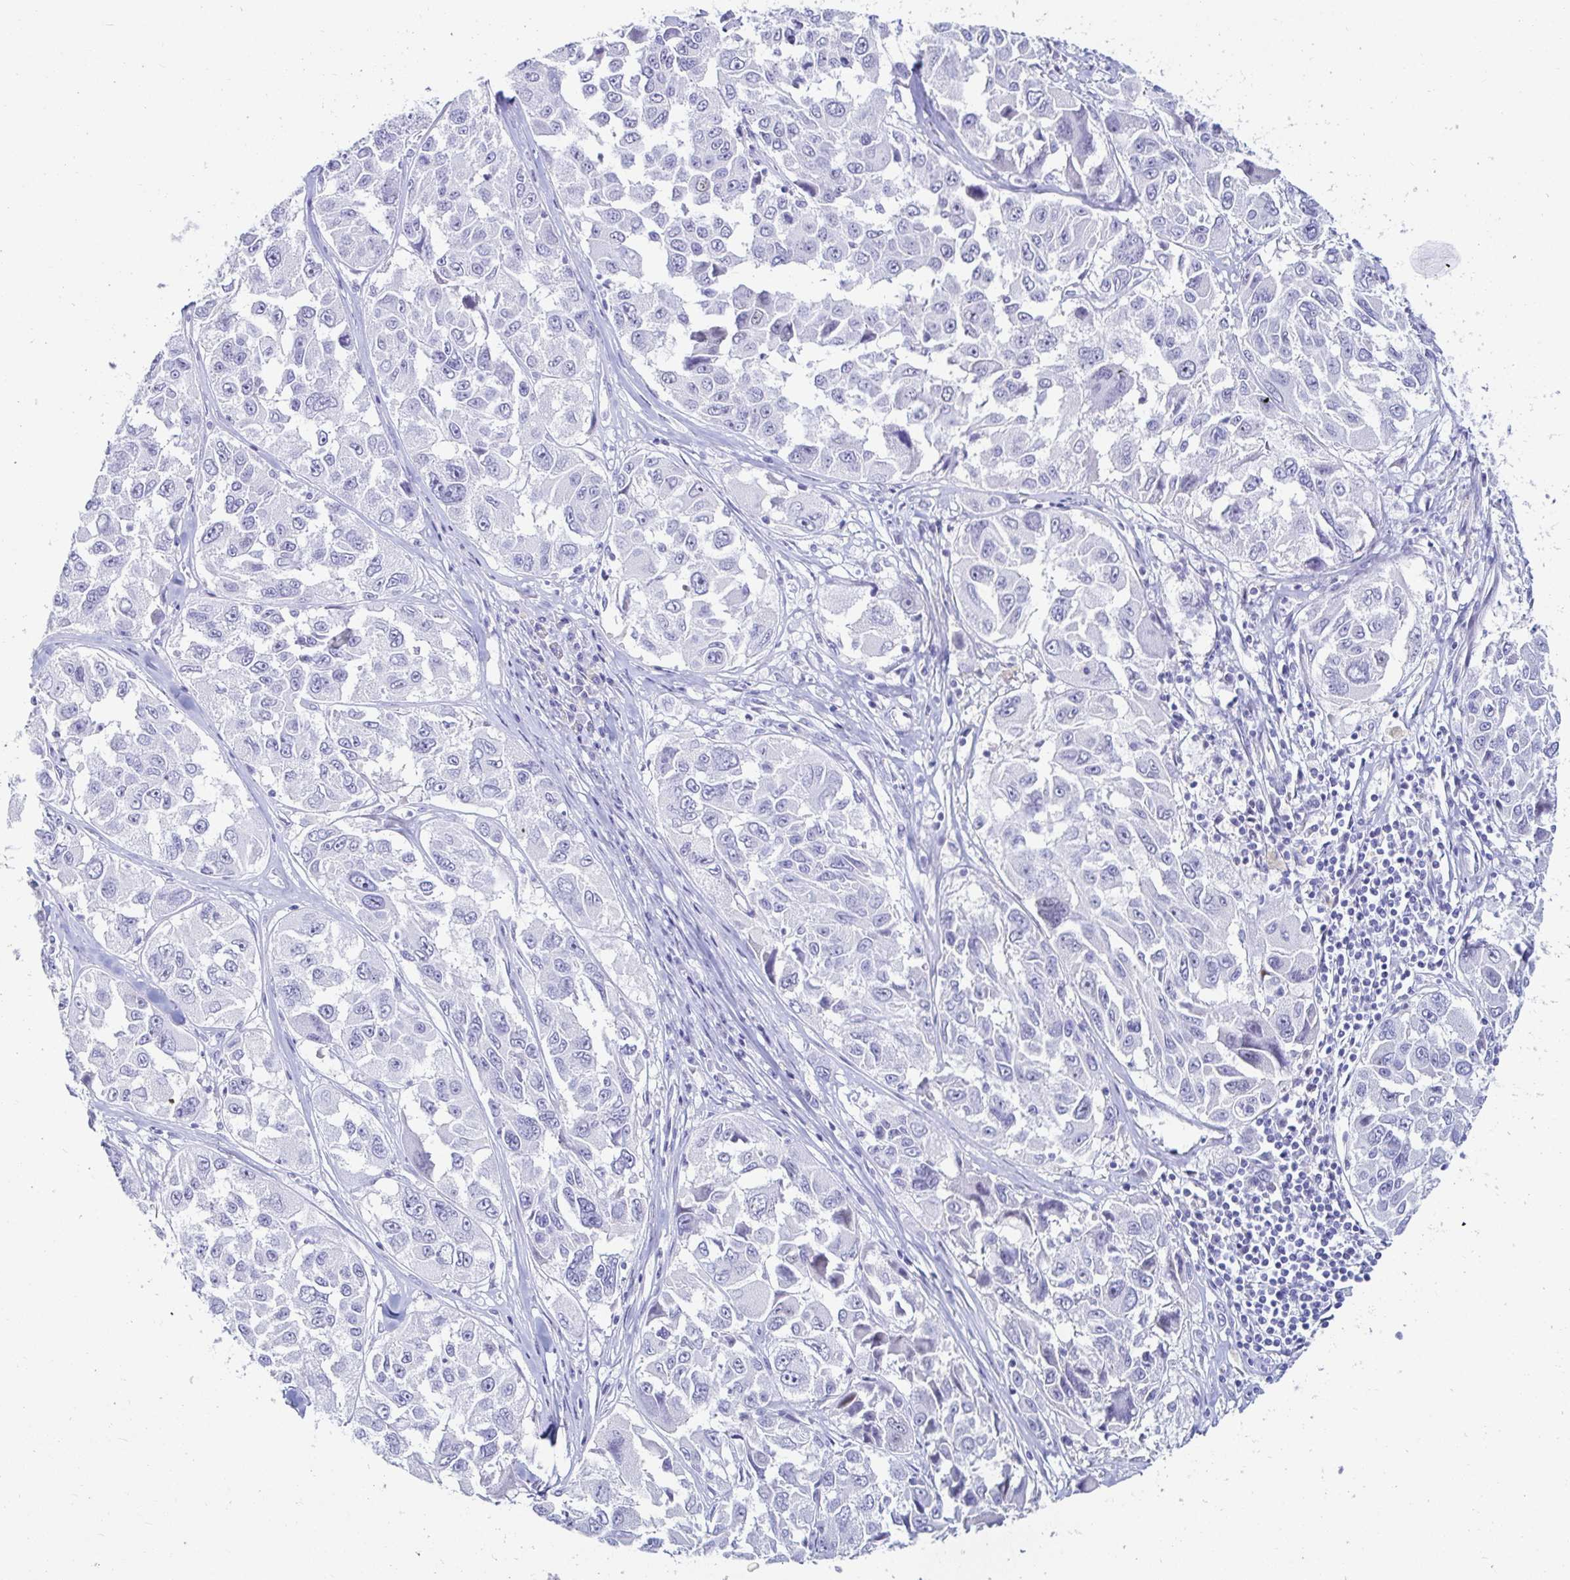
{"staining": {"intensity": "negative", "quantity": "none", "location": "none"}, "tissue": "melanoma", "cell_type": "Tumor cells", "image_type": "cancer", "snomed": [{"axis": "morphology", "description": "Malignant melanoma, NOS"}, {"axis": "topography", "description": "Skin"}], "caption": "Tumor cells show no significant positivity in melanoma. (DAB IHC with hematoxylin counter stain).", "gene": "OR10K1", "patient": {"sex": "female", "age": 66}}